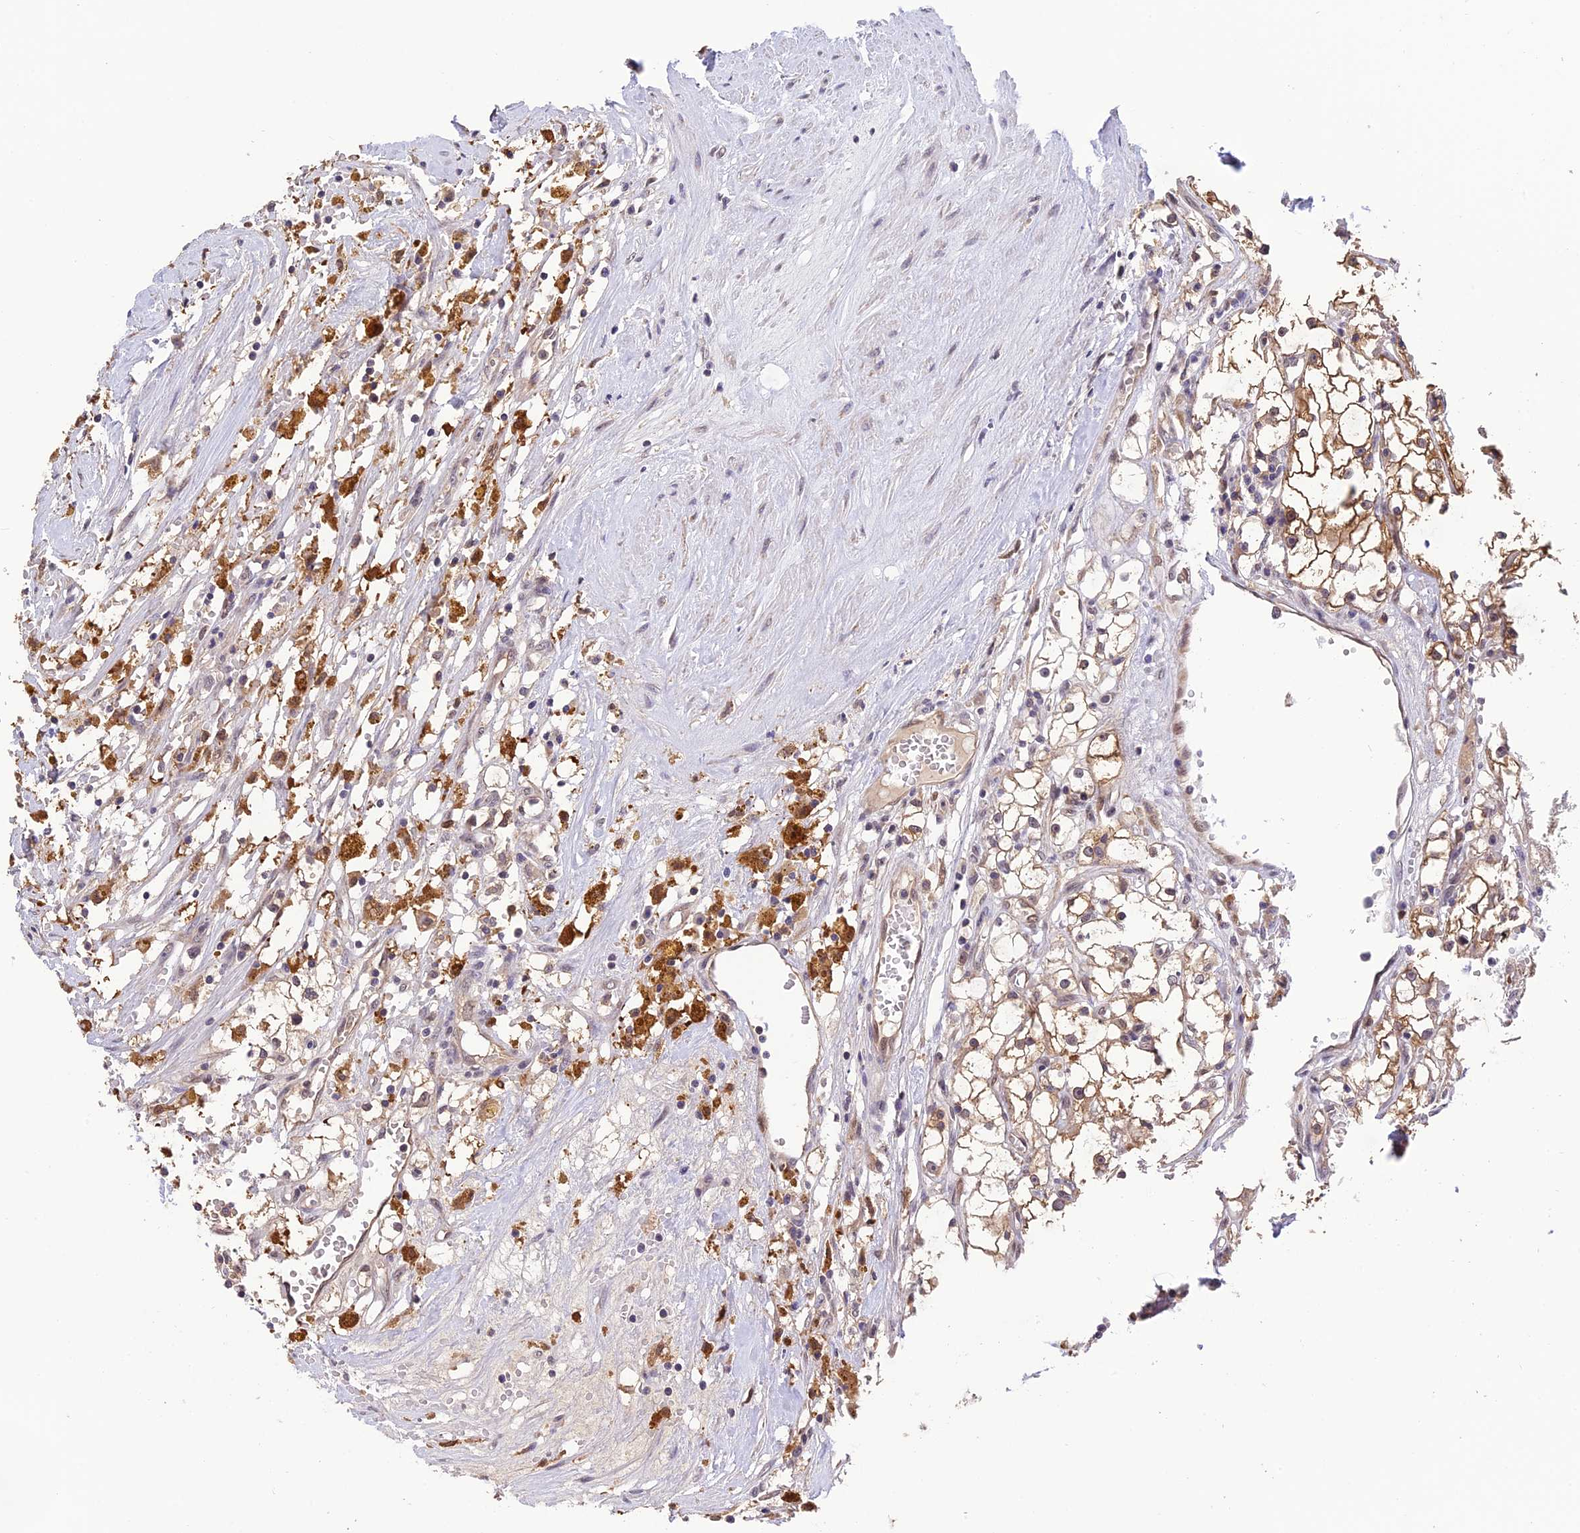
{"staining": {"intensity": "moderate", "quantity": ">75%", "location": "cytoplasmic/membranous"}, "tissue": "renal cancer", "cell_type": "Tumor cells", "image_type": "cancer", "snomed": [{"axis": "morphology", "description": "Adenocarcinoma, NOS"}, {"axis": "topography", "description": "Kidney"}], "caption": "Immunohistochemical staining of renal cancer (adenocarcinoma) reveals medium levels of moderate cytoplasmic/membranous protein expression in approximately >75% of tumor cells.", "gene": "MNS1", "patient": {"sex": "male", "age": 56}}